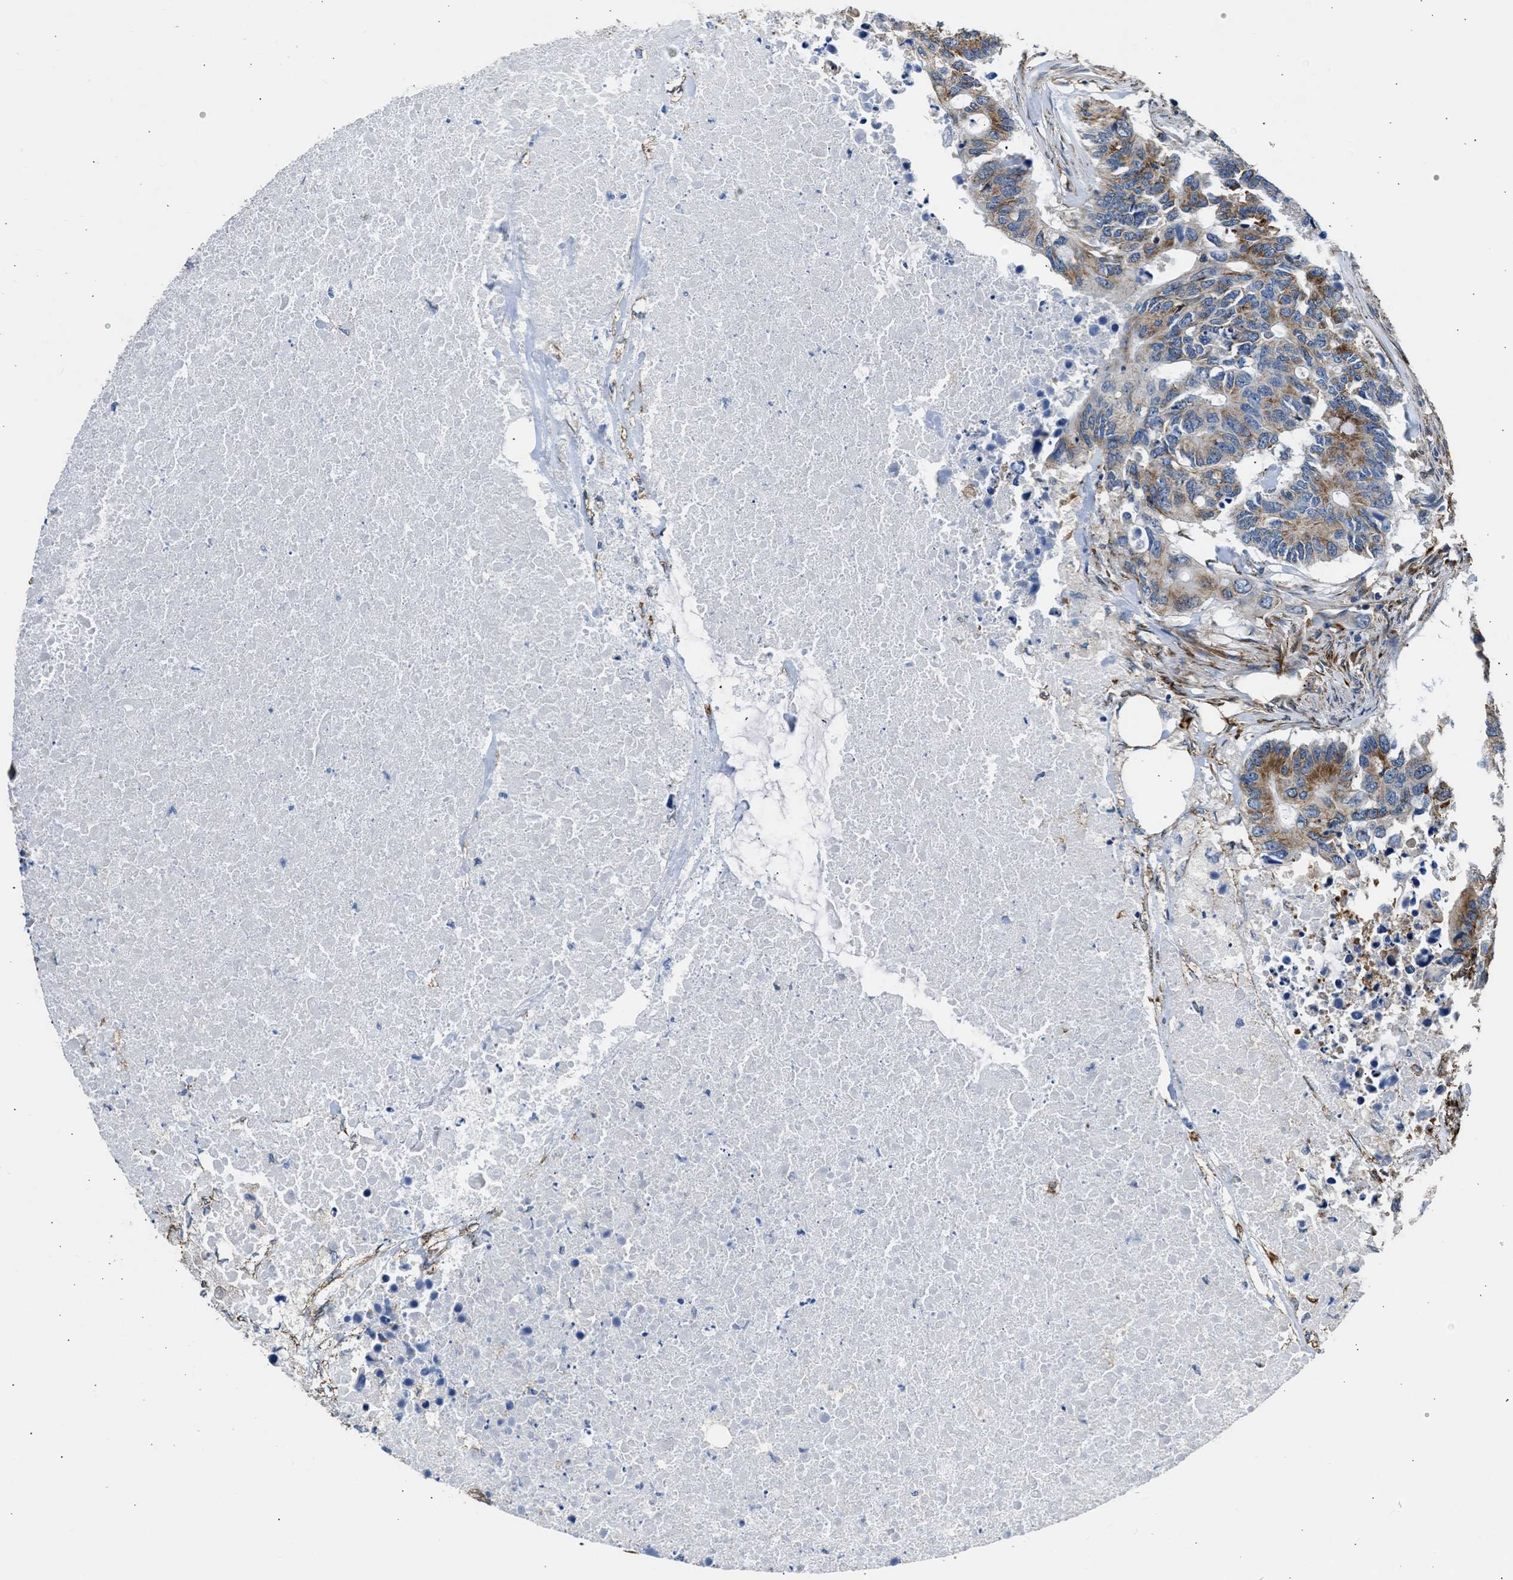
{"staining": {"intensity": "moderate", "quantity": ">75%", "location": "cytoplasmic/membranous"}, "tissue": "colorectal cancer", "cell_type": "Tumor cells", "image_type": "cancer", "snomed": [{"axis": "morphology", "description": "Adenocarcinoma, NOS"}, {"axis": "topography", "description": "Colon"}], "caption": "Brown immunohistochemical staining in colorectal cancer reveals moderate cytoplasmic/membranous positivity in about >75% of tumor cells. (brown staining indicates protein expression, while blue staining denotes nuclei).", "gene": "SEPTIN2", "patient": {"sex": "male", "age": 71}}